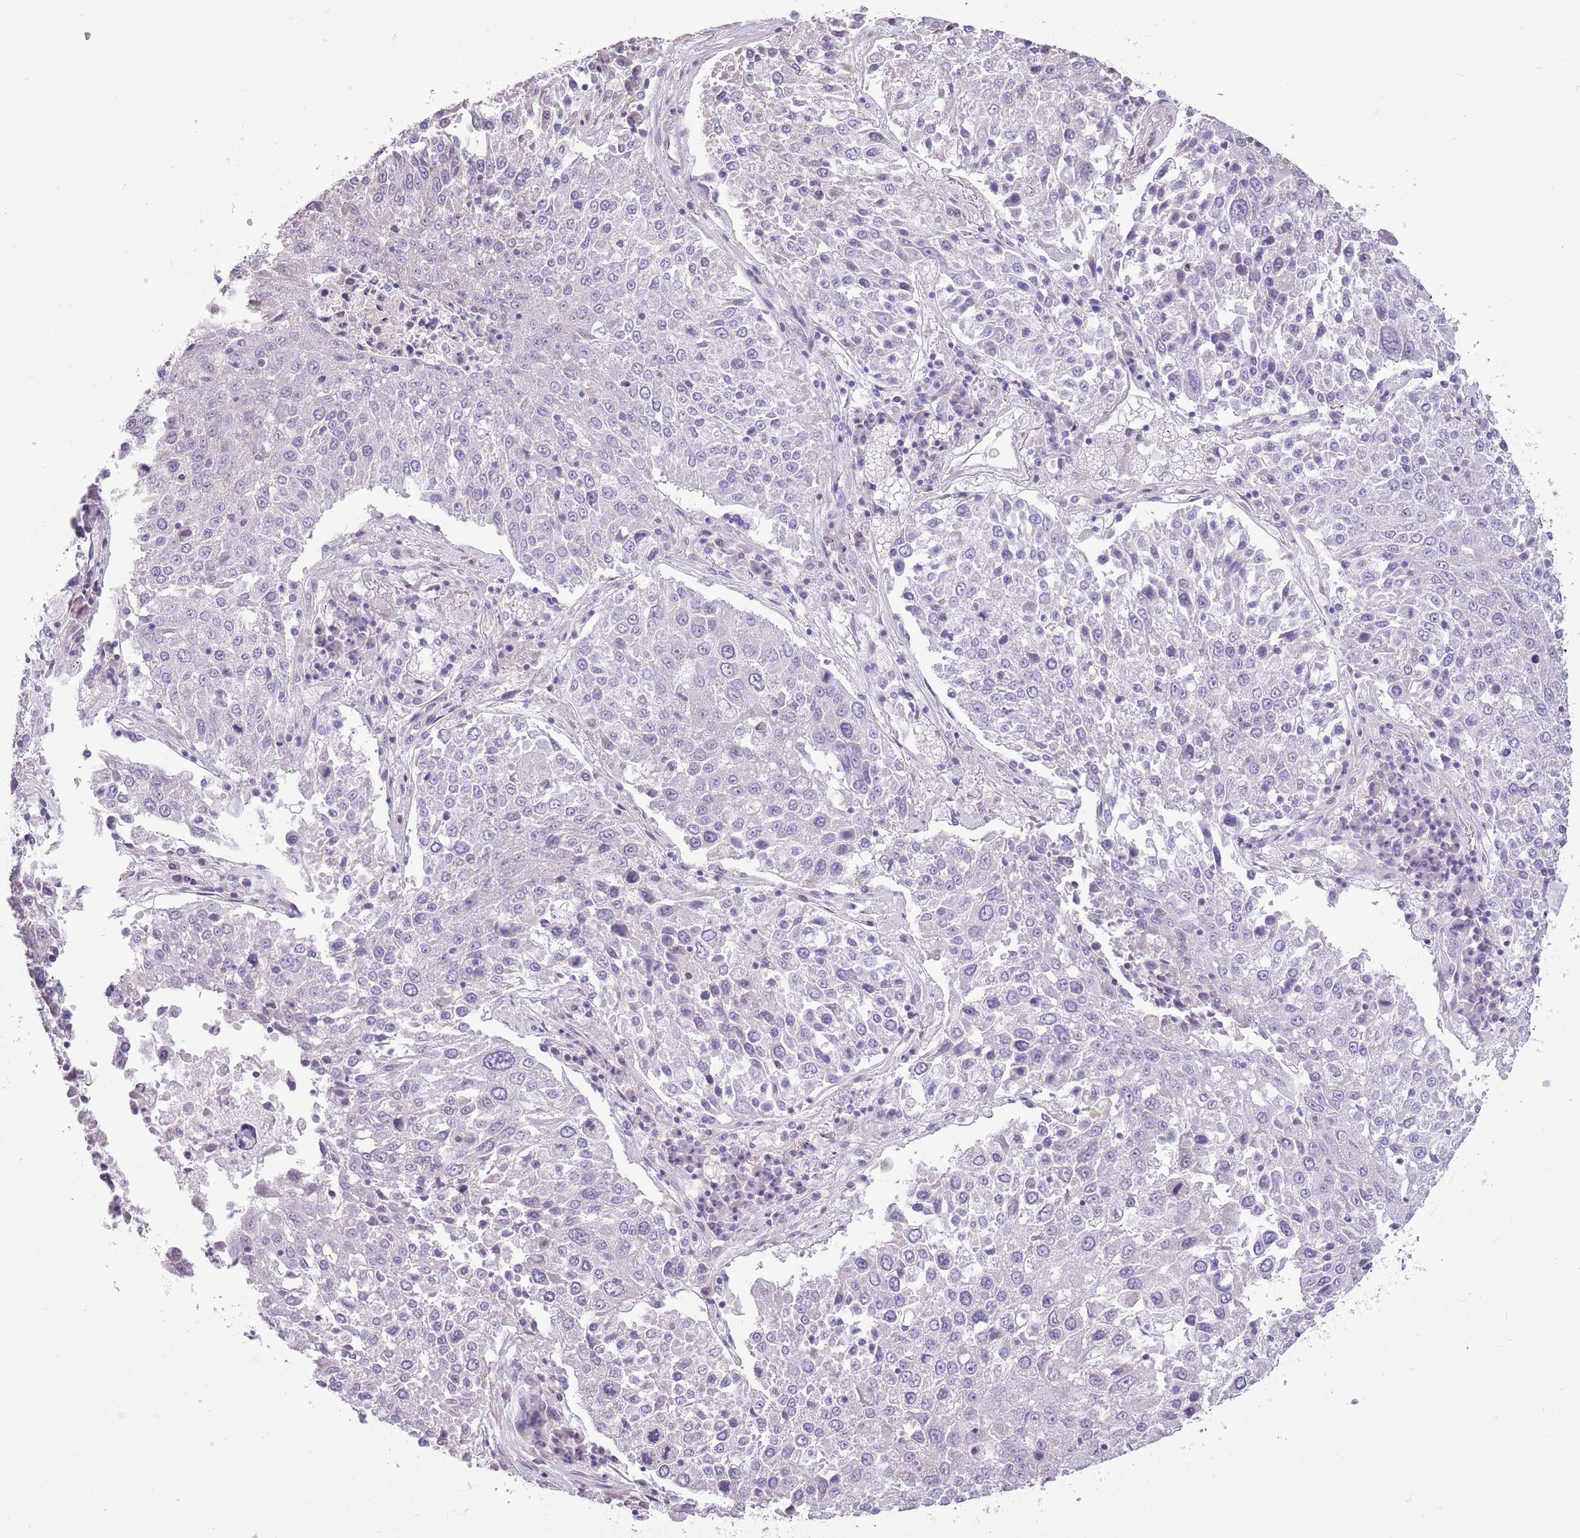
{"staining": {"intensity": "negative", "quantity": "none", "location": "none"}, "tissue": "lung cancer", "cell_type": "Tumor cells", "image_type": "cancer", "snomed": [{"axis": "morphology", "description": "Squamous cell carcinoma, NOS"}, {"axis": "topography", "description": "Lung"}], "caption": "Immunohistochemical staining of lung squamous cell carcinoma exhibits no significant positivity in tumor cells.", "gene": "WDR70", "patient": {"sex": "male", "age": 65}}